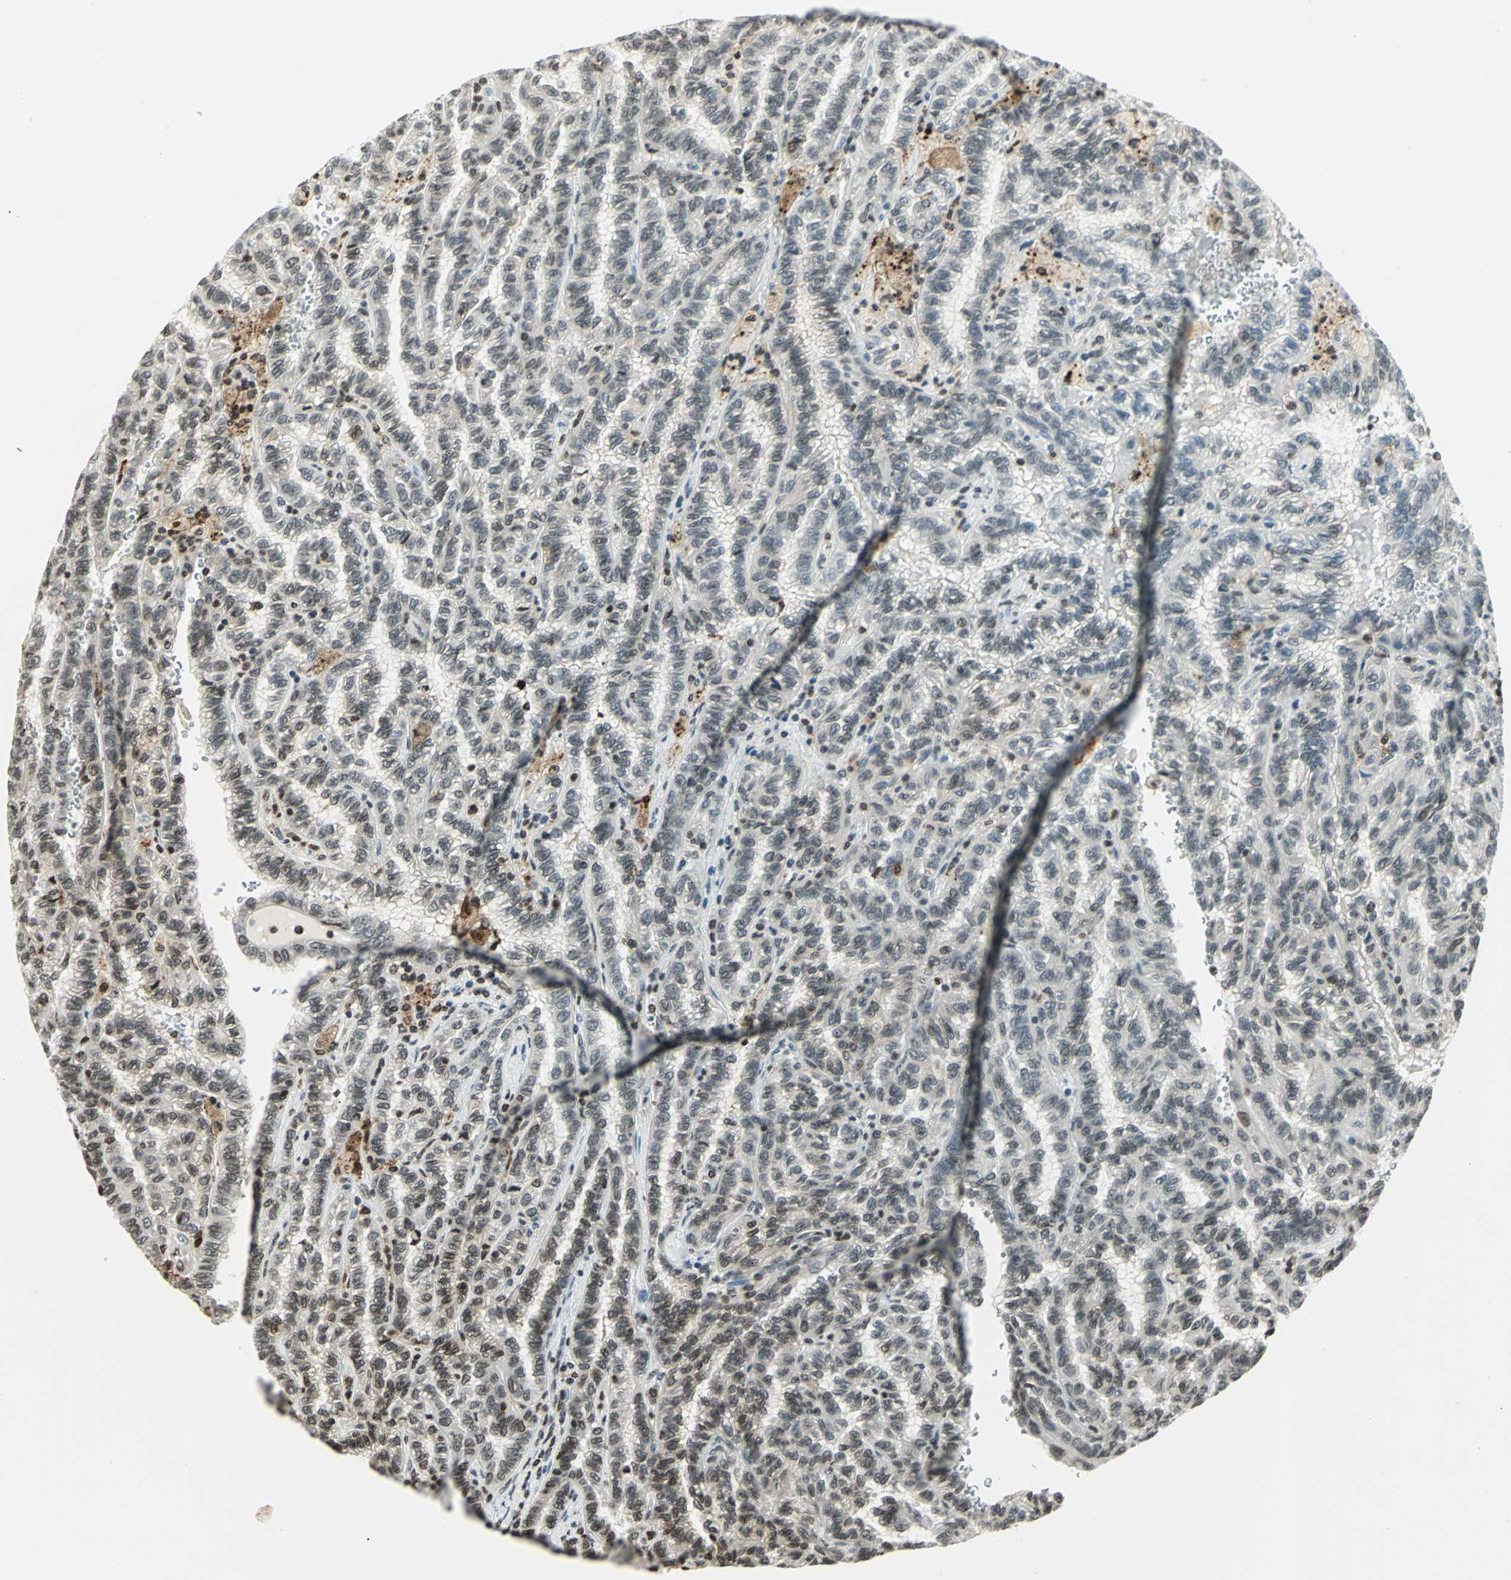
{"staining": {"intensity": "weak", "quantity": "25%-75%", "location": "cytoplasmic/membranous,nuclear"}, "tissue": "renal cancer", "cell_type": "Tumor cells", "image_type": "cancer", "snomed": [{"axis": "morphology", "description": "Inflammation, NOS"}, {"axis": "morphology", "description": "Adenocarcinoma, NOS"}, {"axis": "topography", "description": "Kidney"}], "caption": "Brown immunohistochemical staining in human renal adenocarcinoma exhibits weak cytoplasmic/membranous and nuclear staining in approximately 25%-75% of tumor cells.", "gene": "LGALS3", "patient": {"sex": "male", "age": 68}}